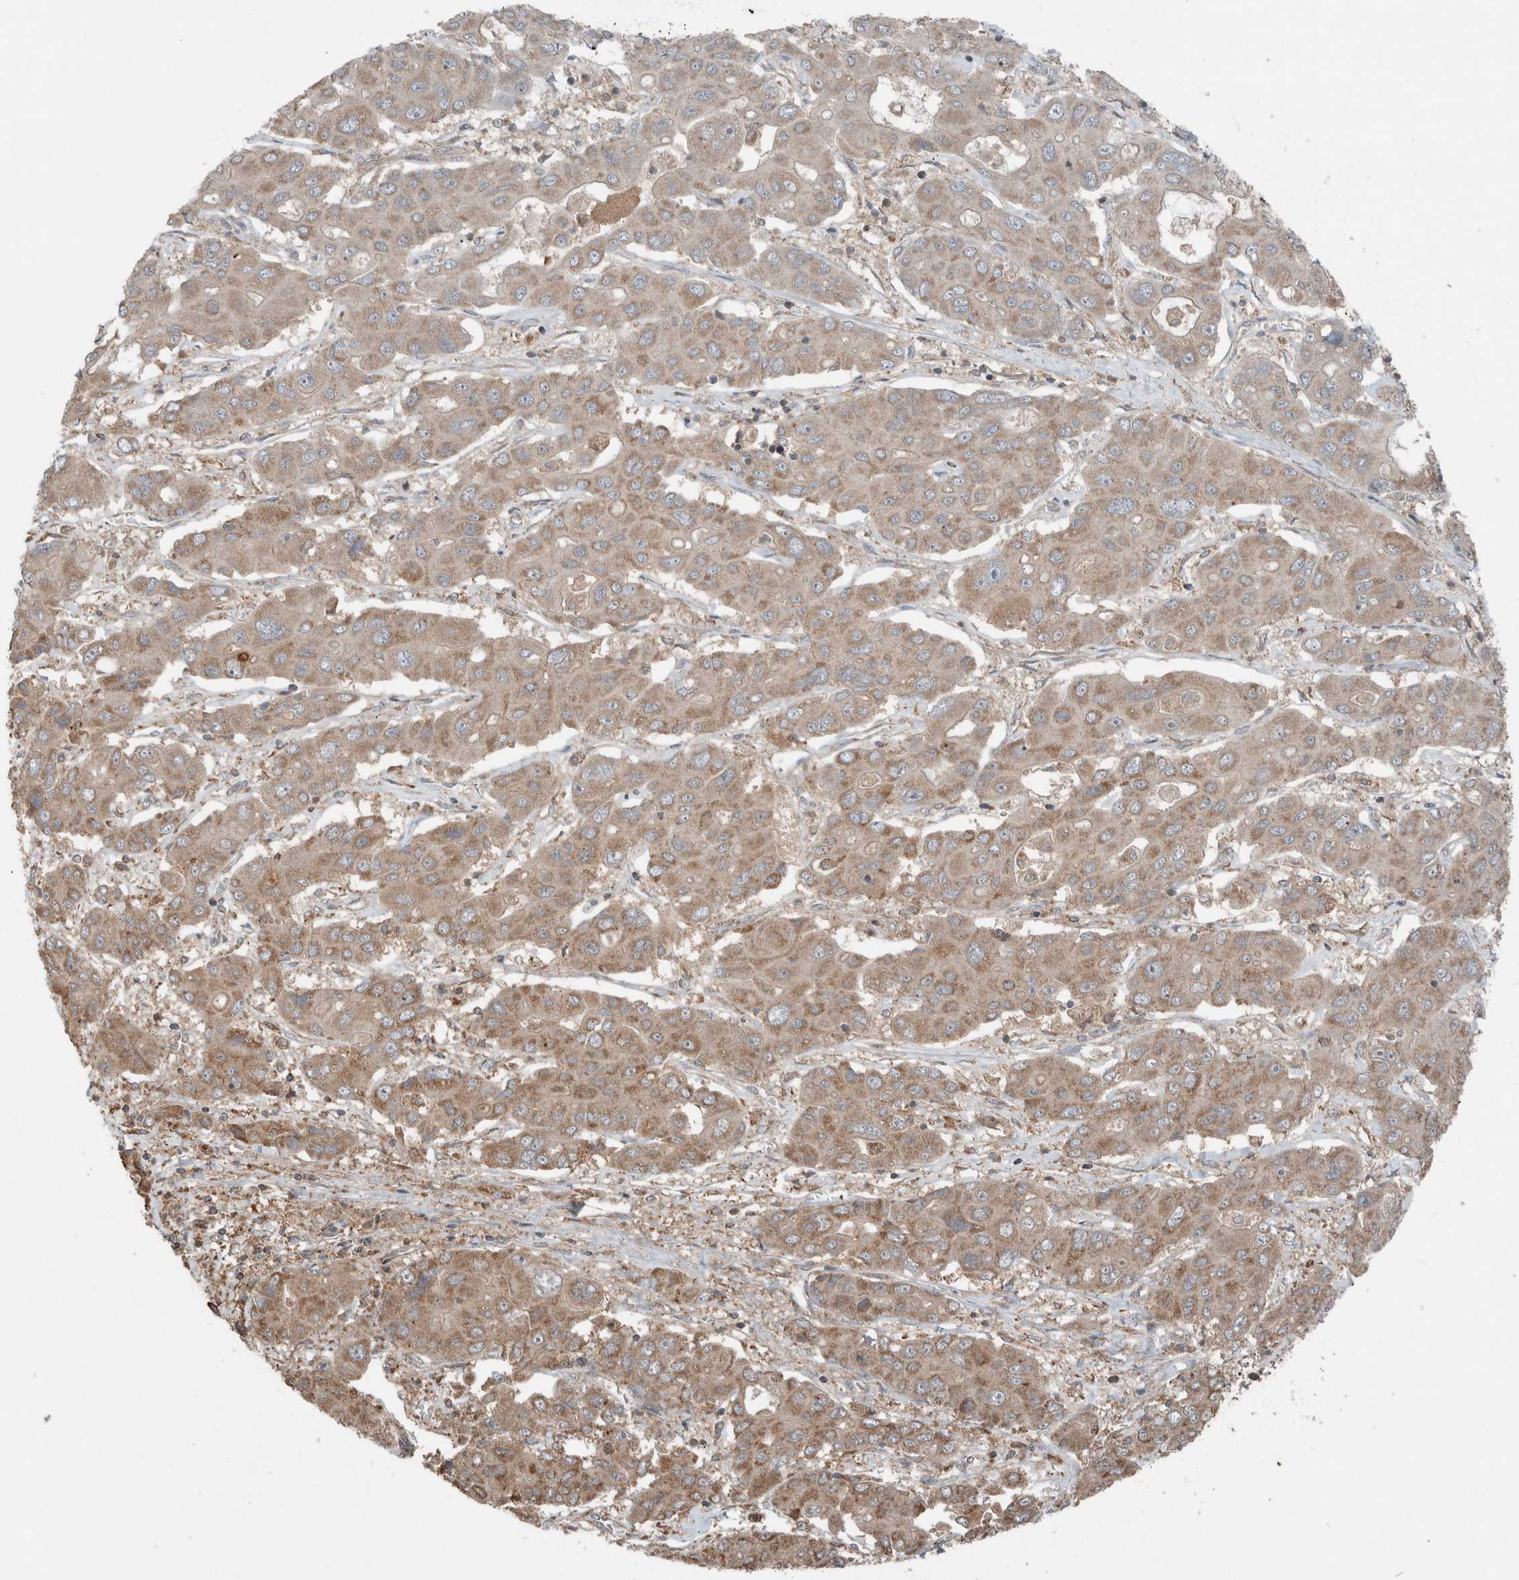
{"staining": {"intensity": "moderate", "quantity": ">75%", "location": "cytoplasmic/membranous"}, "tissue": "liver cancer", "cell_type": "Tumor cells", "image_type": "cancer", "snomed": [{"axis": "morphology", "description": "Cholangiocarcinoma"}, {"axis": "topography", "description": "Liver"}], "caption": "DAB immunohistochemical staining of liver cancer demonstrates moderate cytoplasmic/membranous protein staining in about >75% of tumor cells.", "gene": "KLK14", "patient": {"sex": "male", "age": 67}}